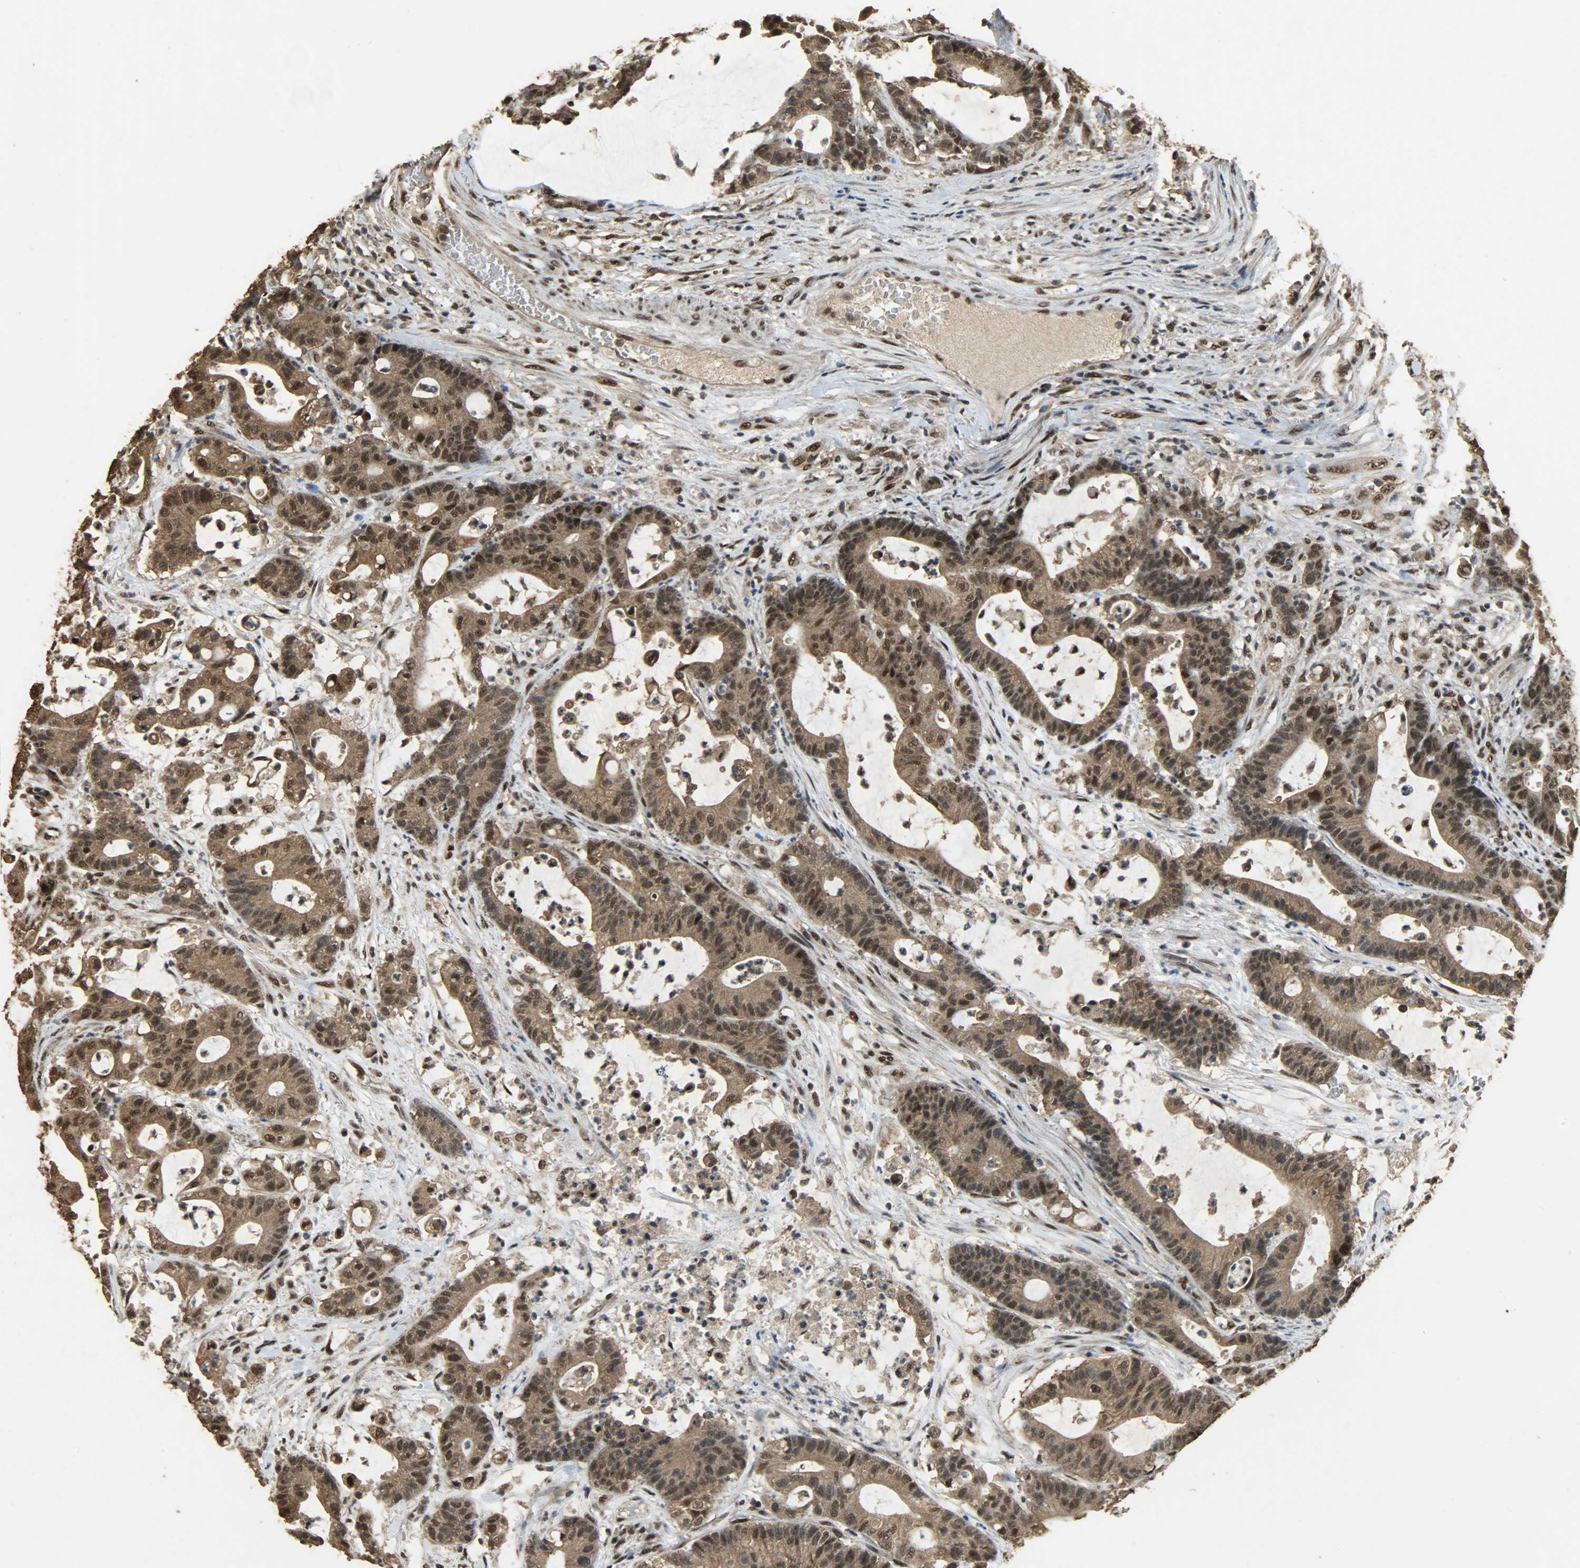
{"staining": {"intensity": "strong", "quantity": ">75%", "location": "cytoplasmic/membranous,nuclear"}, "tissue": "colorectal cancer", "cell_type": "Tumor cells", "image_type": "cancer", "snomed": [{"axis": "morphology", "description": "Adenocarcinoma, NOS"}, {"axis": "topography", "description": "Colon"}], "caption": "The histopathology image shows a brown stain indicating the presence of a protein in the cytoplasmic/membranous and nuclear of tumor cells in adenocarcinoma (colorectal).", "gene": "CCNT2", "patient": {"sex": "female", "age": 84}}